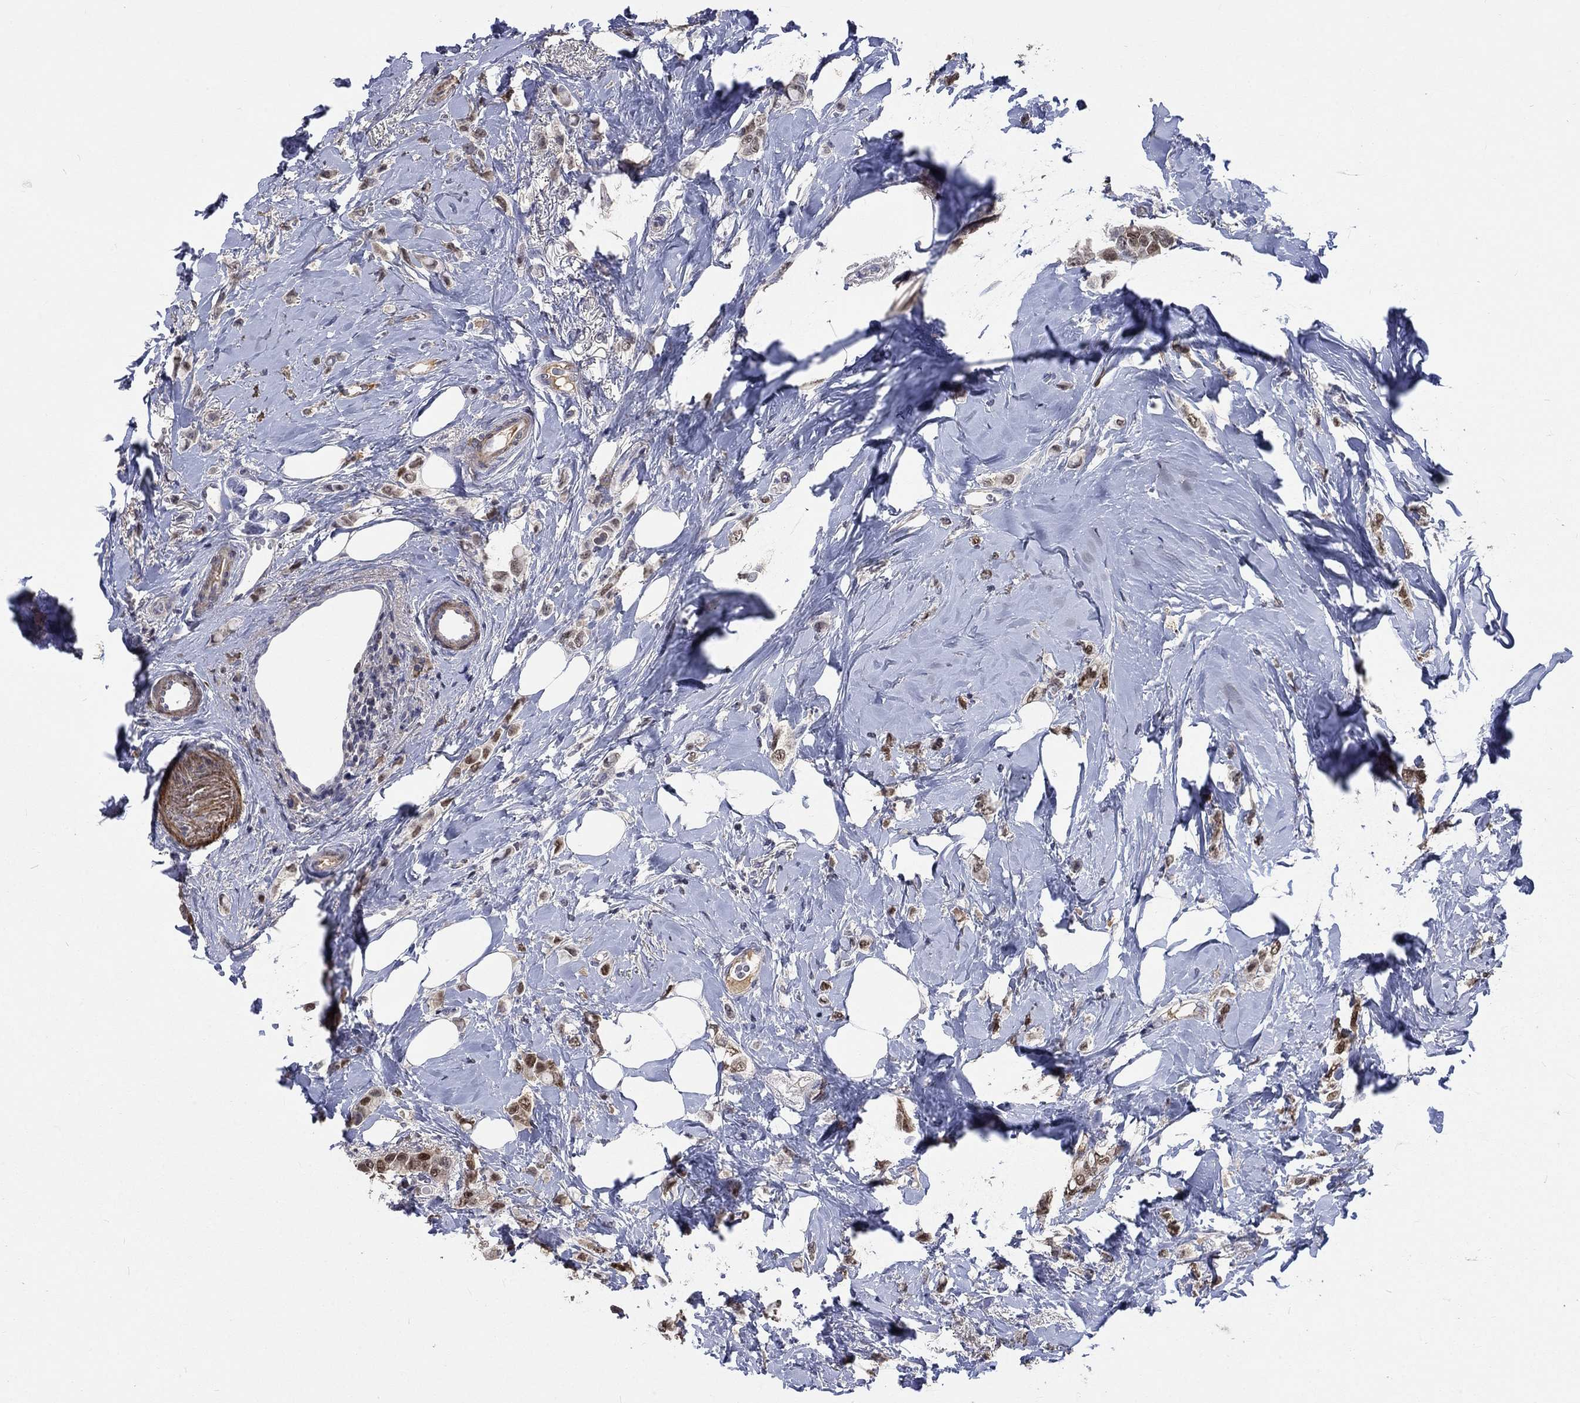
{"staining": {"intensity": "strong", "quantity": "<25%", "location": "nuclear"}, "tissue": "breast cancer", "cell_type": "Tumor cells", "image_type": "cancer", "snomed": [{"axis": "morphology", "description": "Lobular carcinoma"}, {"axis": "topography", "description": "Breast"}], "caption": "High-magnification brightfield microscopy of breast cancer (lobular carcinoma) stained with DAB (3,3'-diaminobenzidine) (brown) and counterstained with hematoxylin (blue). tumor cells exhibit strong nuclear positivity is present in about<25% of cells.", "gene": "ZBTB18", "patient": {"sex": "female", "age": 66}}